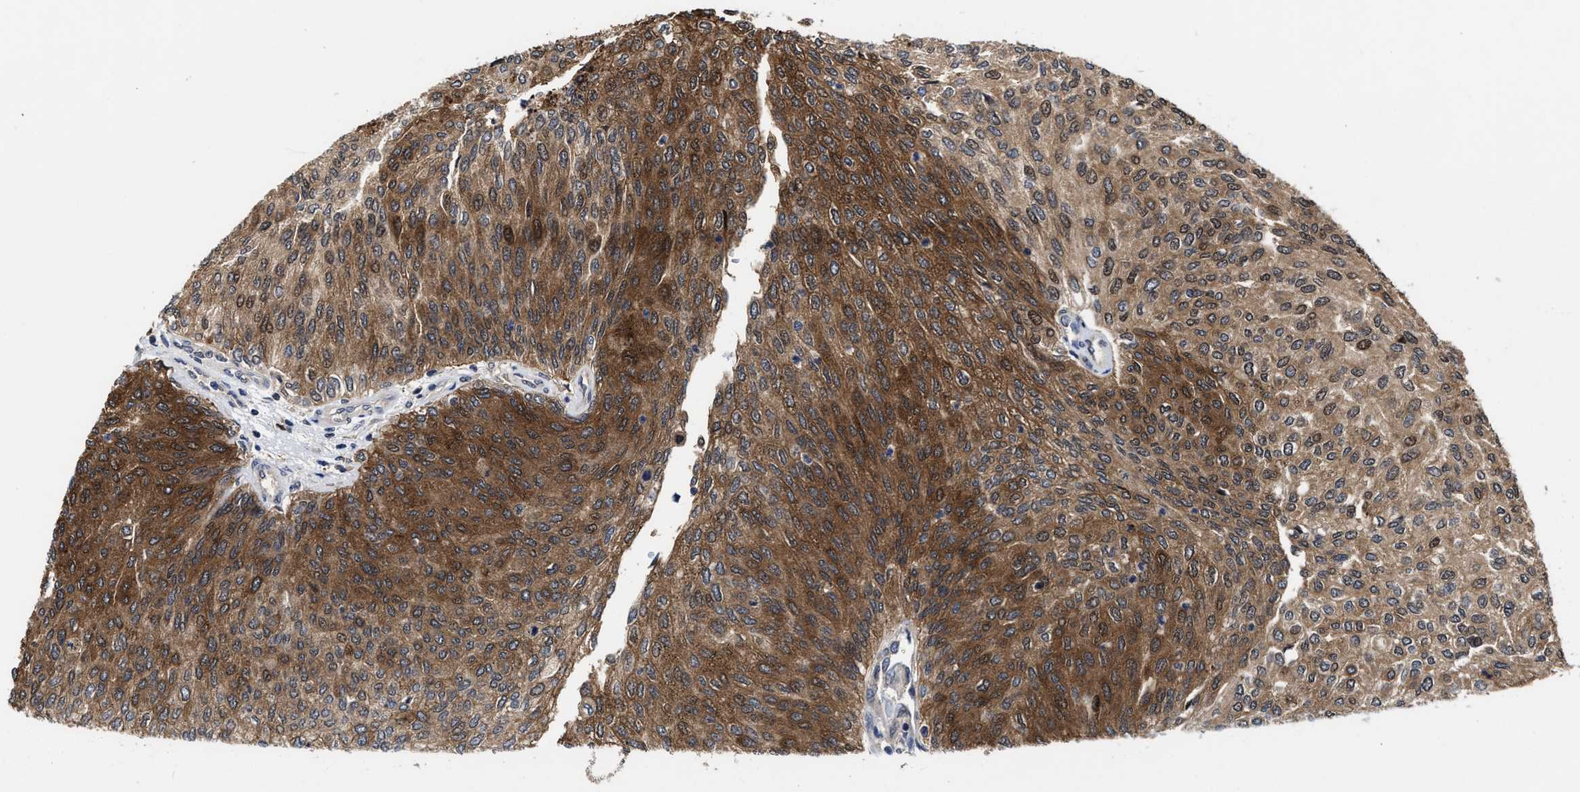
{"staining": {"intensity": "moderate", "quantity": ">75%", "location": "cytoplasmic/membranous,nuclear"}, "tissue": "urothelial cancer", "cell_type": "Tumor cells", "image_type": "cancer", "snomed": [{"axis": "morphology", "description": "Urothelial carcinoma, Low grade"}, {"axis": "topography", "description": "Urinary bladder"}], "caption": "Low-grade urothelial carcinoma tissue reveals moderate cytoplasmic/membranous and nuclear expression in about >75% of tumor cells", "gene": "KIF12", "patient": {"sex": "female", "age": 79}}